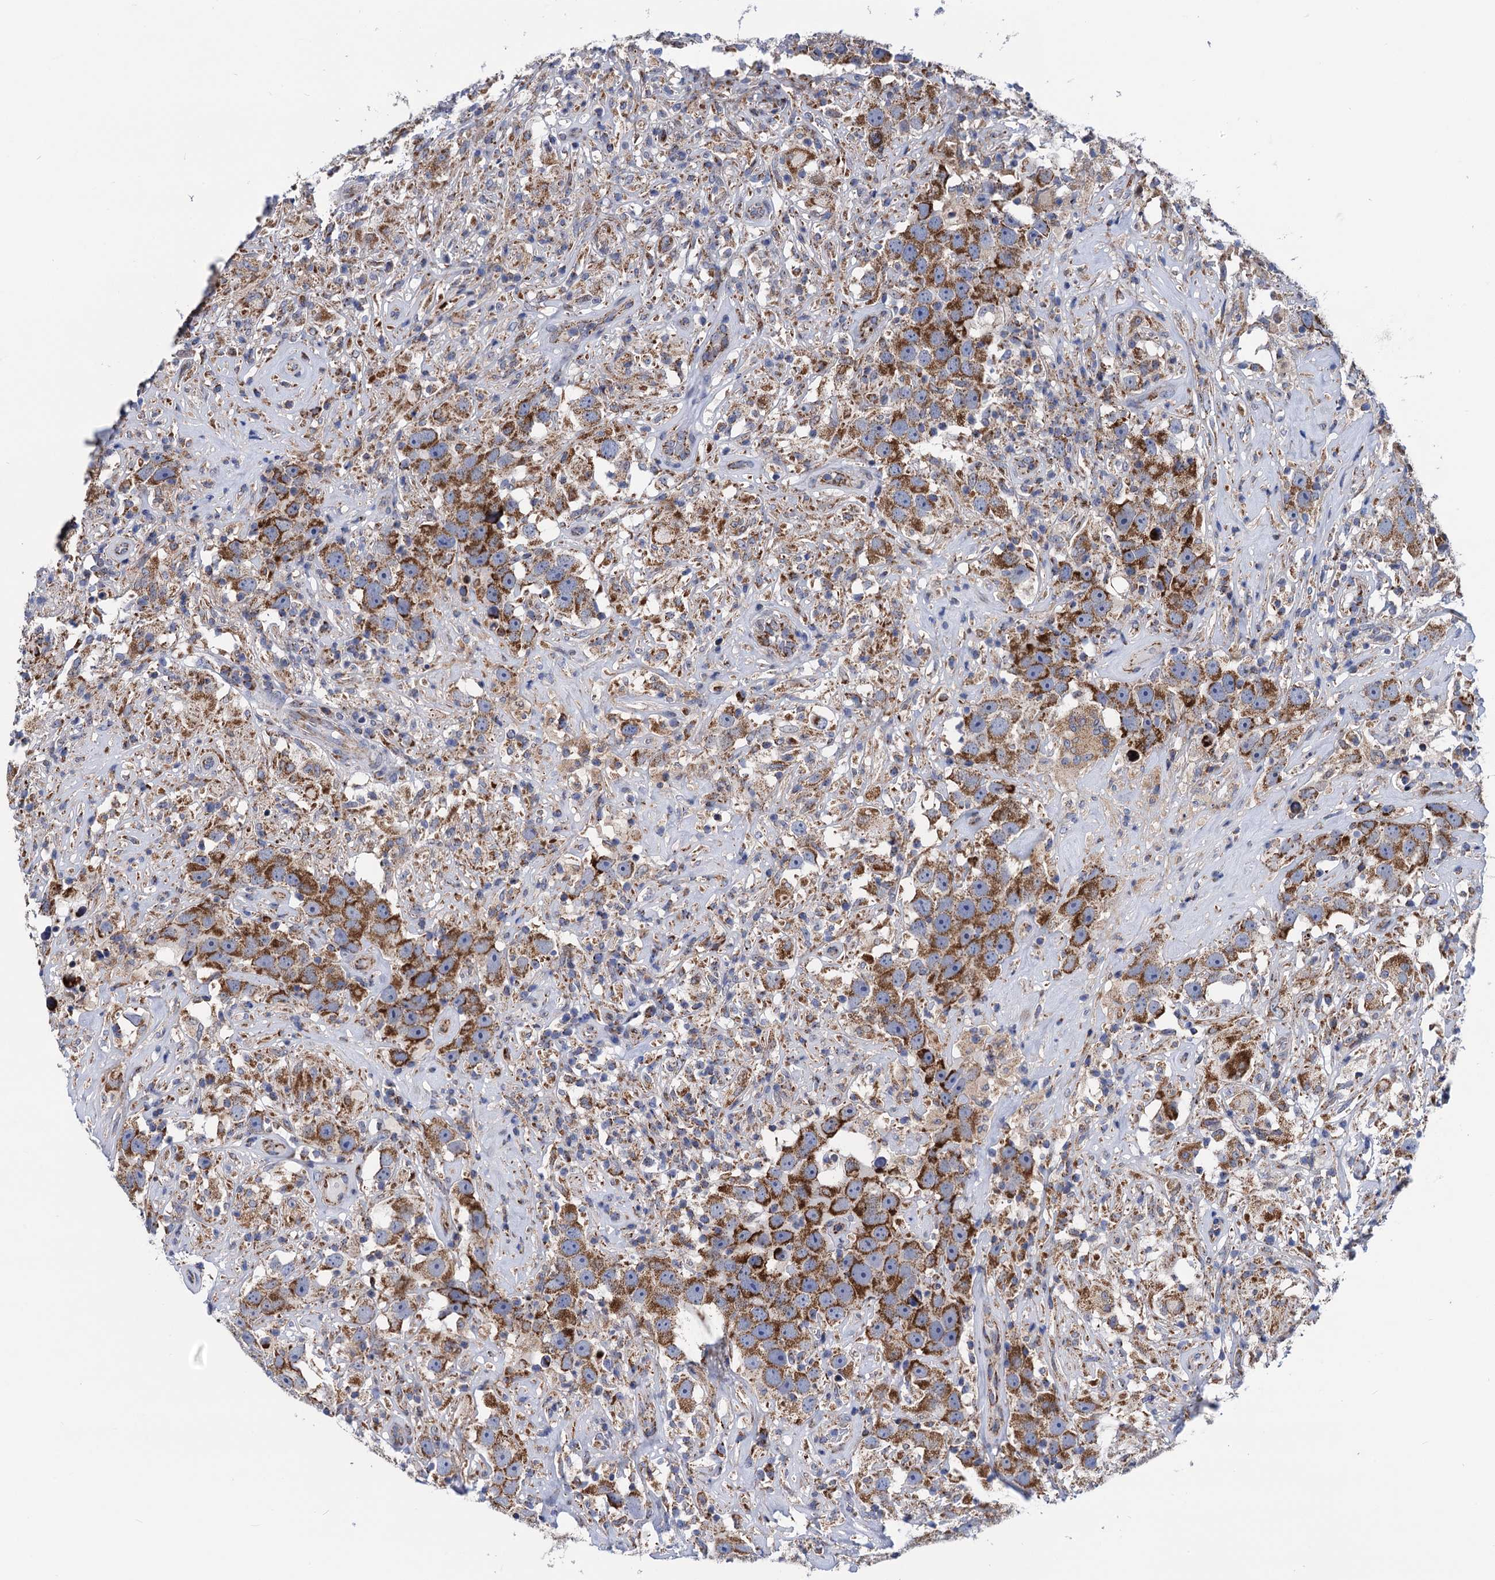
{"staining": {"intensity": "moderate", "quantity": ">75%", "location": "cytoplasmic/membranous"}, "tissue": "testis cancer", "cell_type": "Tumor cells", "image_type": "cancer", "snomed": [{"axis": "morphology", "description": "Seminoma, NOS"}, {"axis": "topography", "description": "Testis"}], "caption": "Moderate cytoplasmic/membranous positivity is seen in approximately >75% of tumor cells in seminoma (testis).", "gene": "PTCD3", "patient": {"sex": "male", "age": 49}}